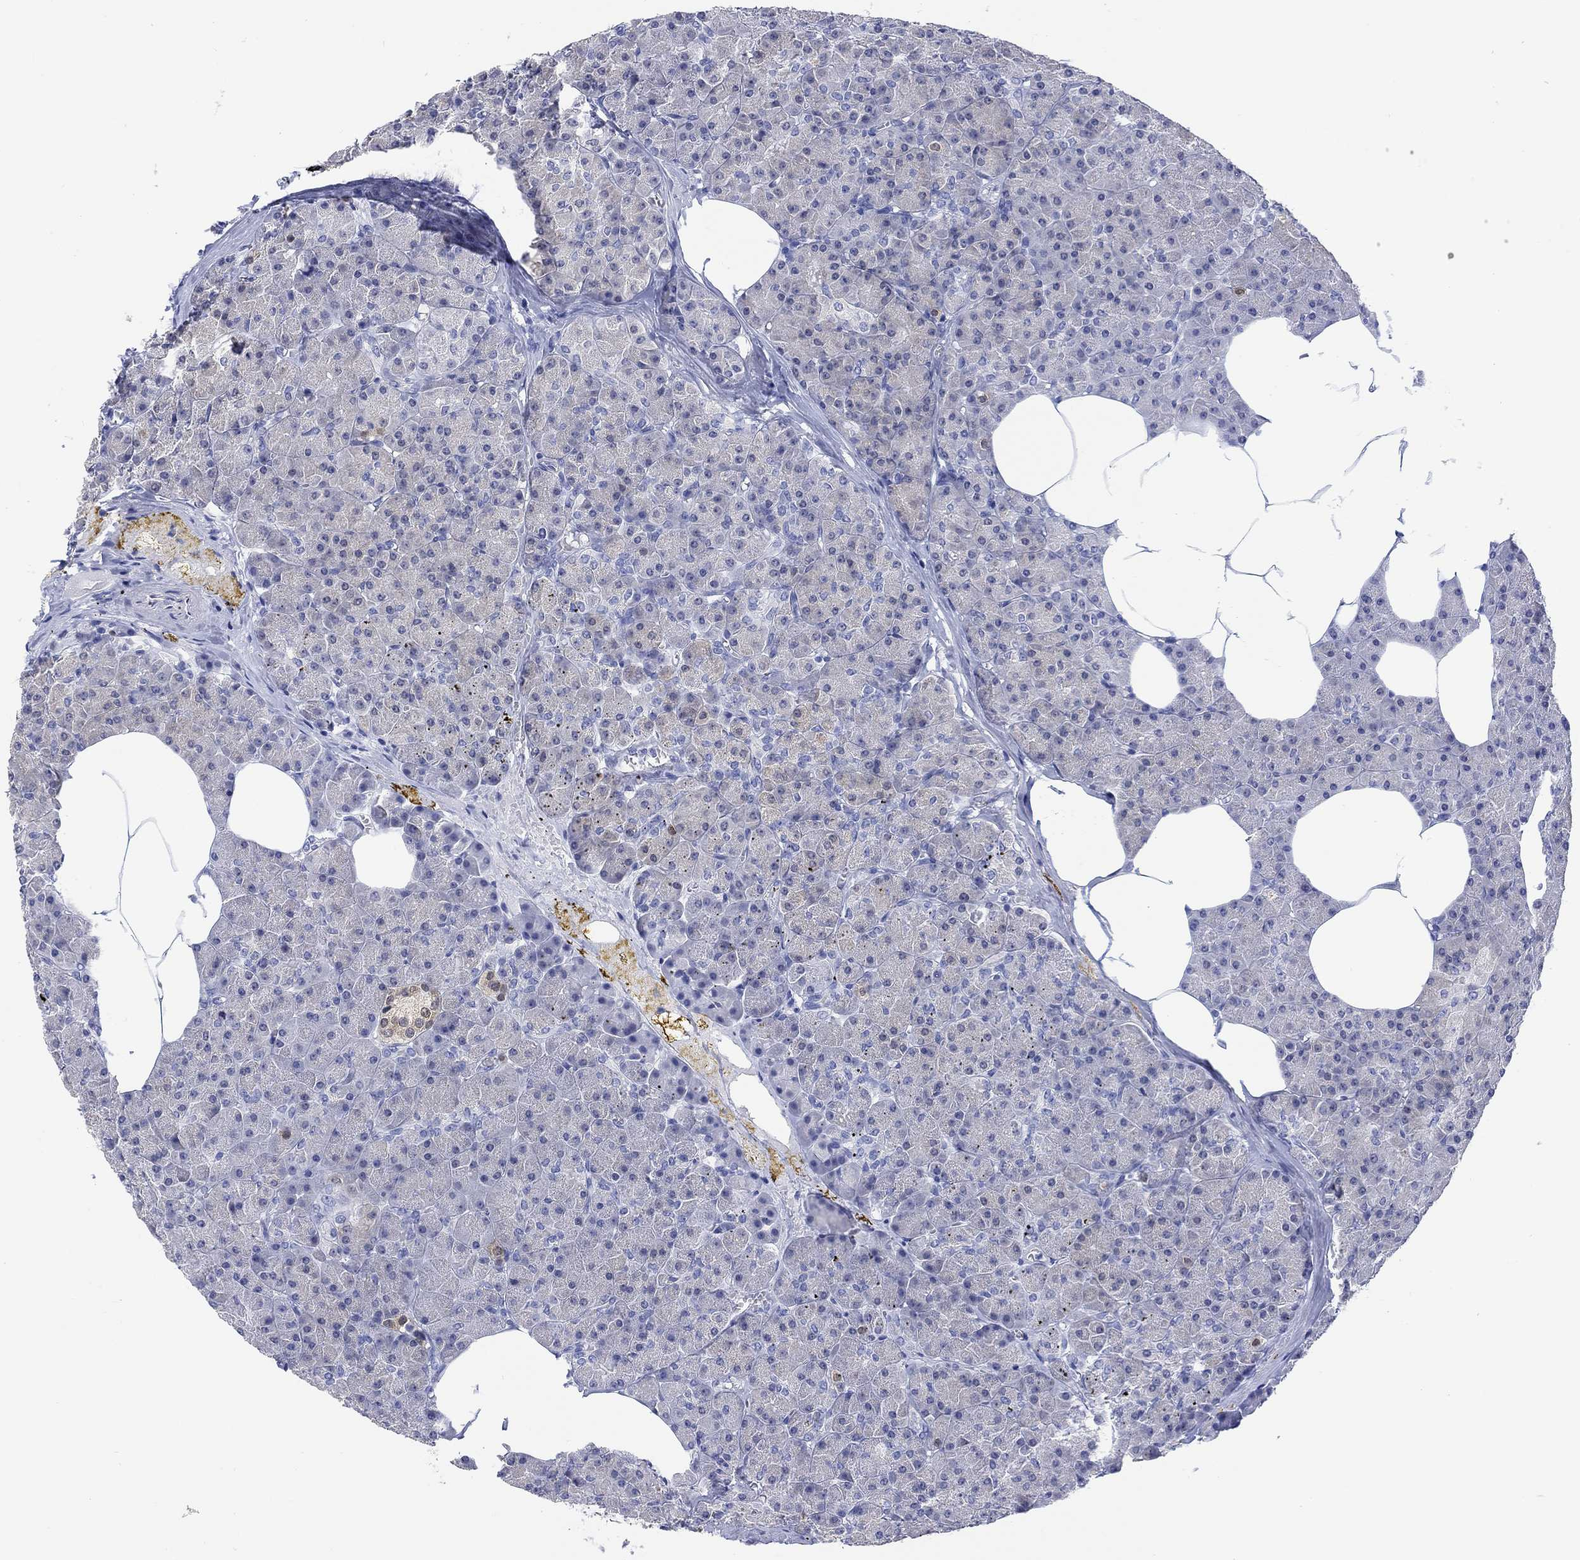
{"staining": {"intensity": "weak", "quantity": "25%-75%", "location": "cytoplasmic/membranous,nuclear"}, "tissue": "pancreas", "cell_type": "Exocrine glandular cells", "image_type": "normal", "snomed": [{"axis": "morphology", "description": "Normal tissue, NOS"}, {"axis": "topography", "description": "Pancreas"}], "caption": "This micrograph displays immunohistochemistry staining of benign human pancreas, with low weak cytoplasmic/membranous,nuclear staining in approximately 25%-75% of exocrine glandular cells.", "gene": "MSI1", "patient": {"sex": "female", "age": 45}}